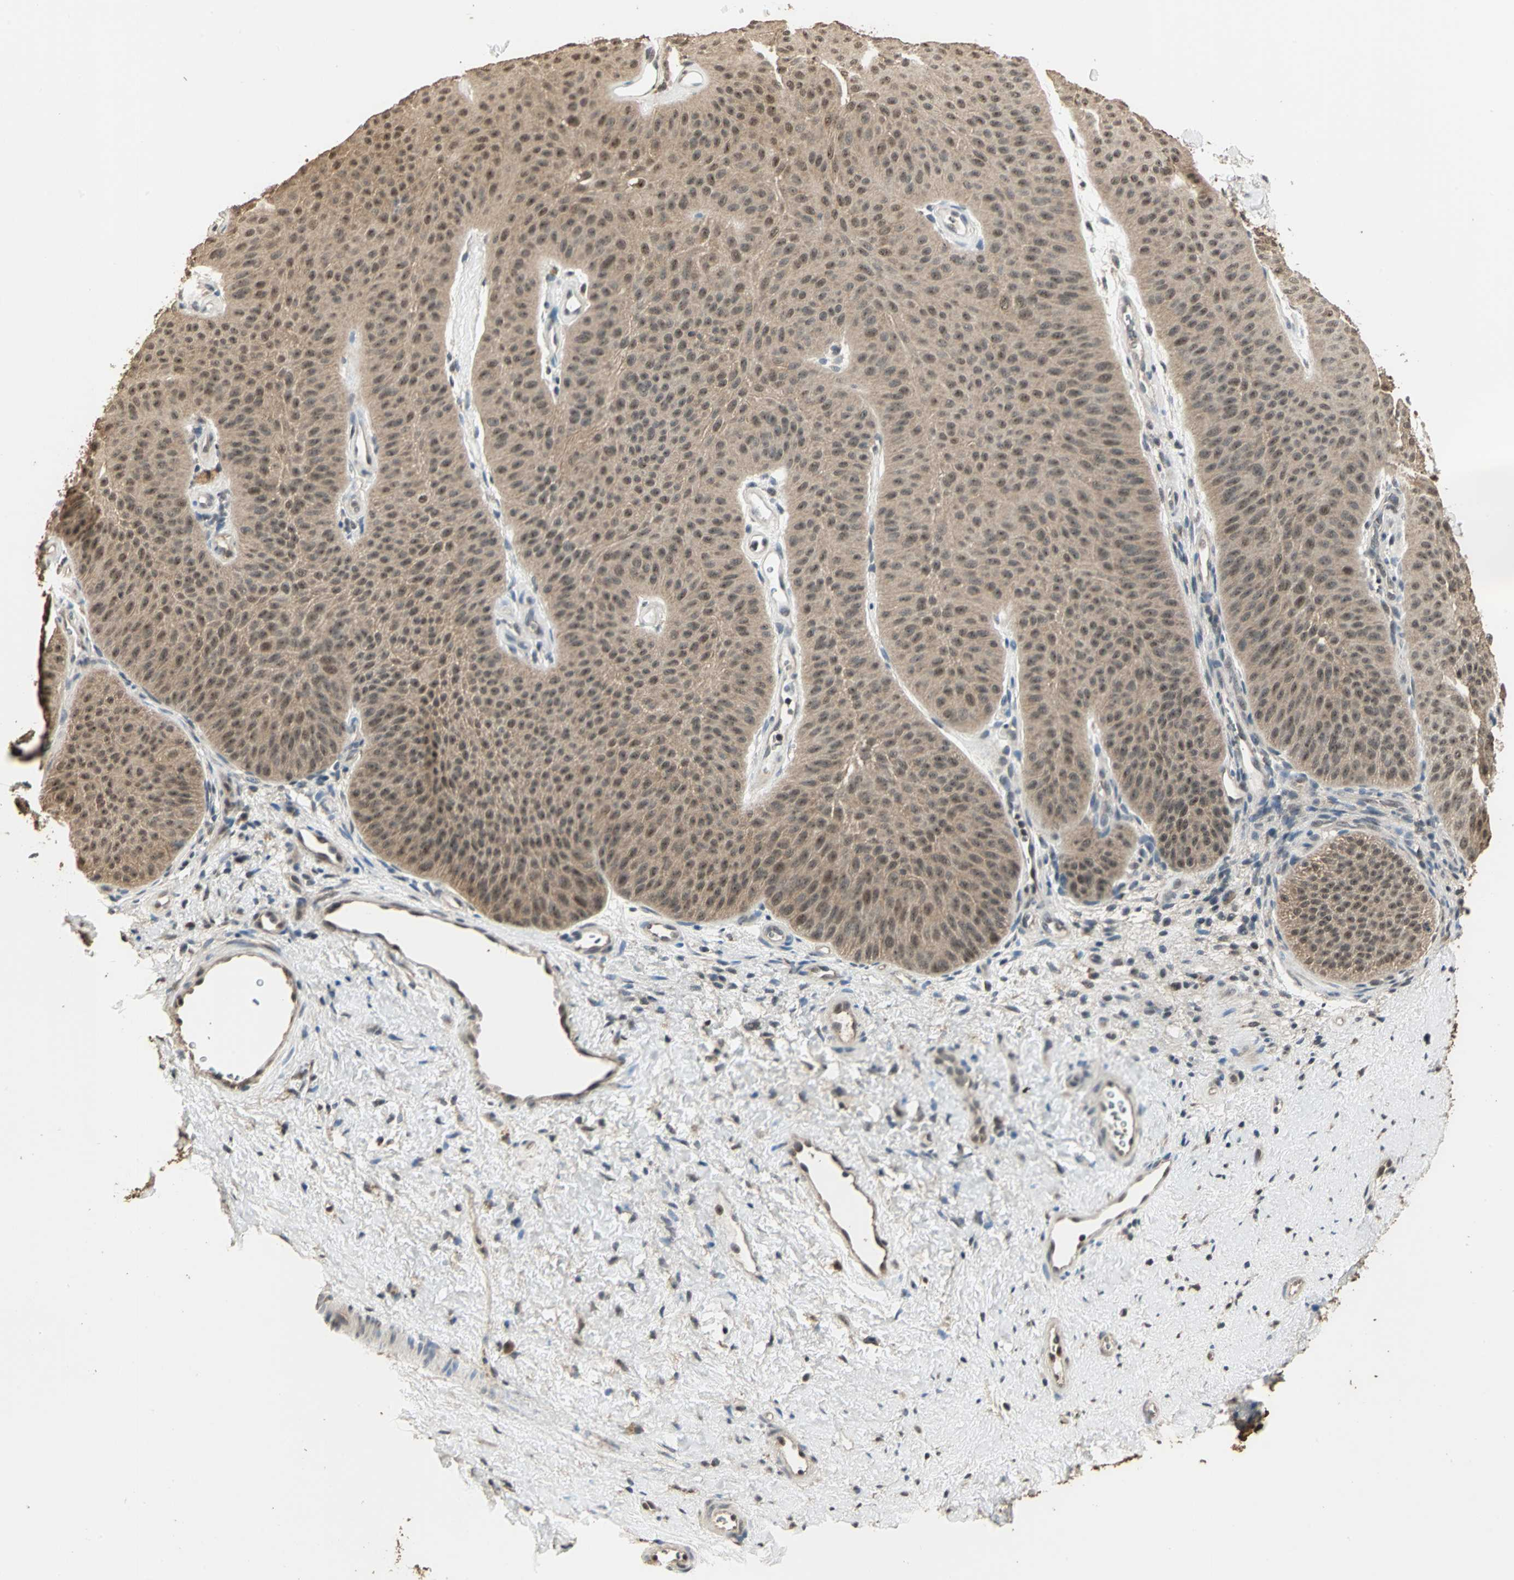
{"staining": {"intensity": "moderate", "quantity": ">75%", "location": "cytoplasmic/membranous"}, "tissue": "urothelial cancer", "cell_type": "Tumor cells", "image_type": "cancer", "snomed": [{"axis": "morphology", "description": "Urothelial carcinoma, Low grade"}, {"axis": "topography", "description": "Urinary bladder"}], "caption": "Immunohistochemistry (IHC) (DAB (3,3'-diaminobenzidine)) staining of urothelial cancer shows moderate cytoplasmic/membranous protein staining in approximately >75% of tumor cells. (IHC, brightfield microscopy, high magnification).", "gene": "UCHL5", "patient": {"sex": "female", "age": 60}}